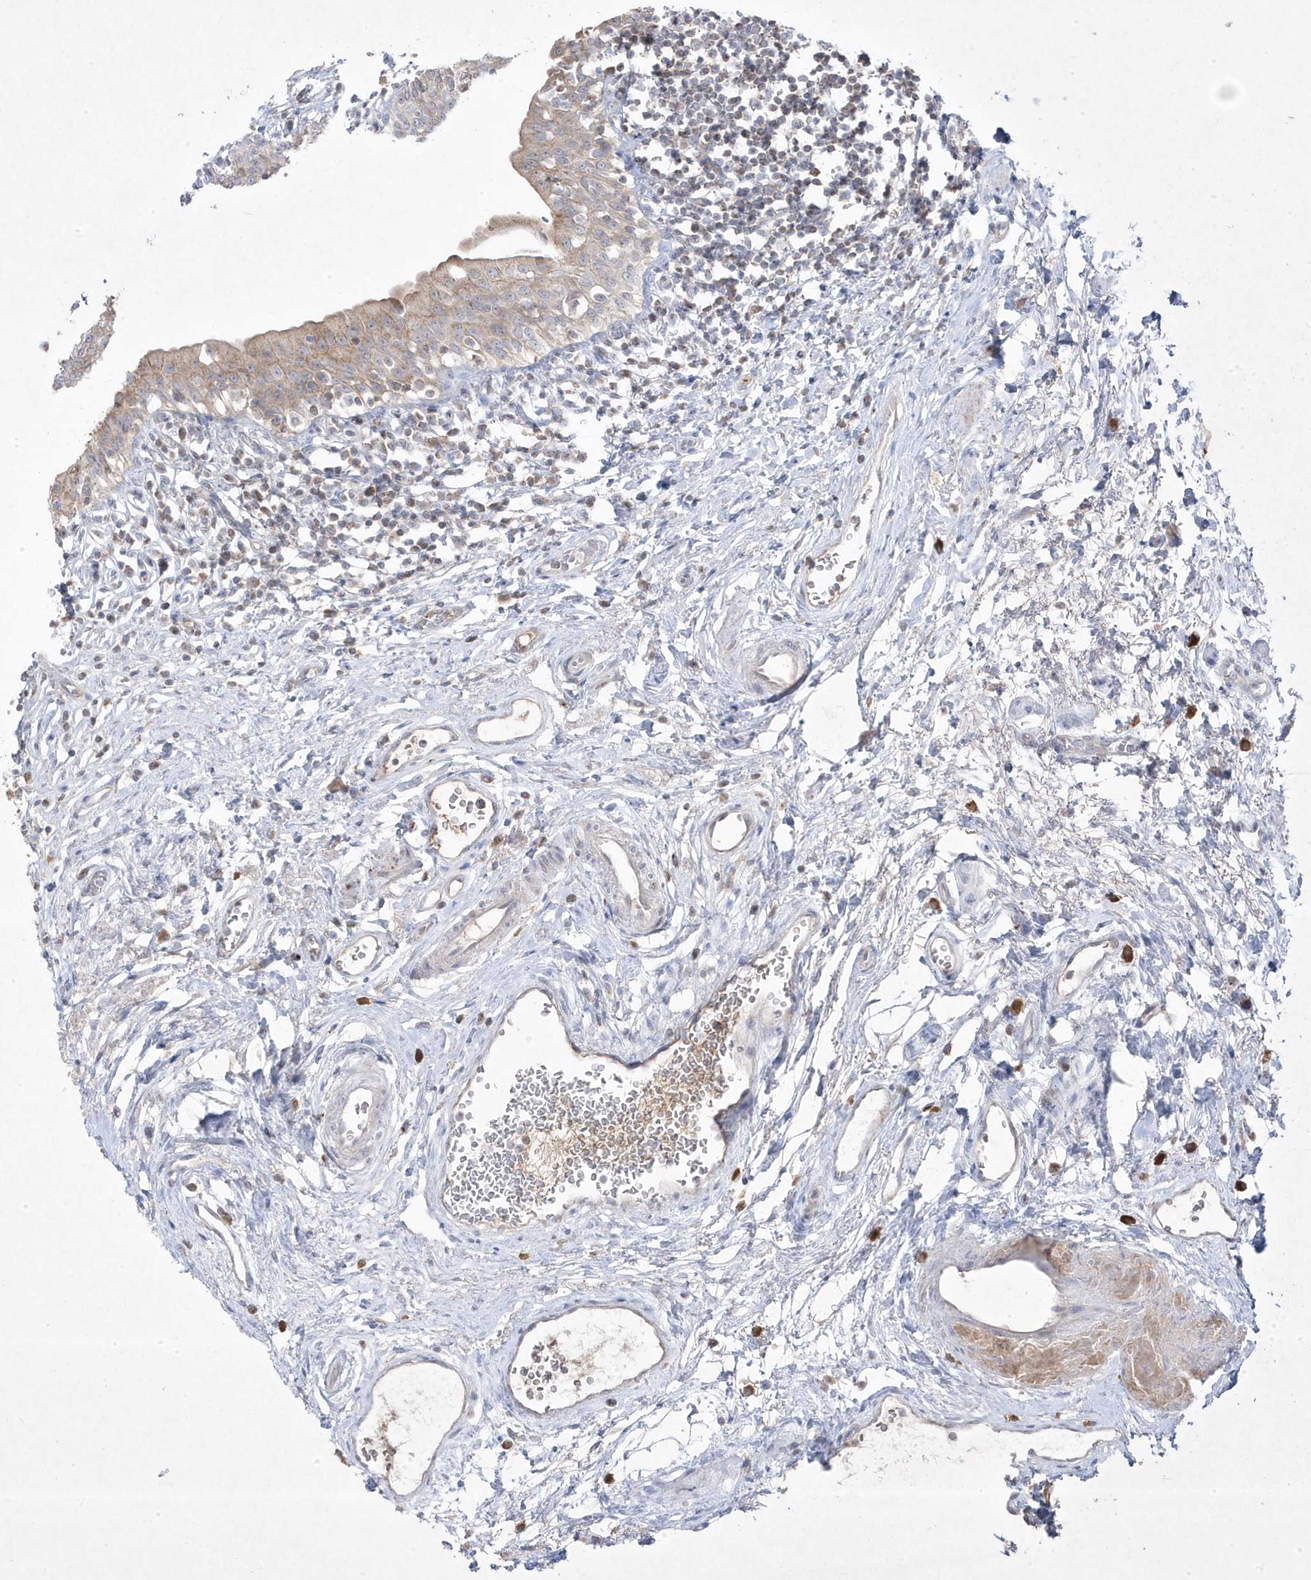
{"staining": {"intensity": "weak", "quantity": ">75%", "location": "cytoplasmic/membranous"}, "tissue": "urinary bladder", "cell_type": "Urothelial cells", "image_type": "normal", "snomed": [{"axis": "morphology", "description": "Normal tissue, NOS"}, {"axis": "topography", "description": "Urinary bladder"}], "caption": "IHC of benign human urinary bladder shows low levels of weak cytoplasmic/membranous positivity in about >75% of urothelial cells.", "gene": "ADAMTSL3", "patient": {"sex": "male", "age": 83}}